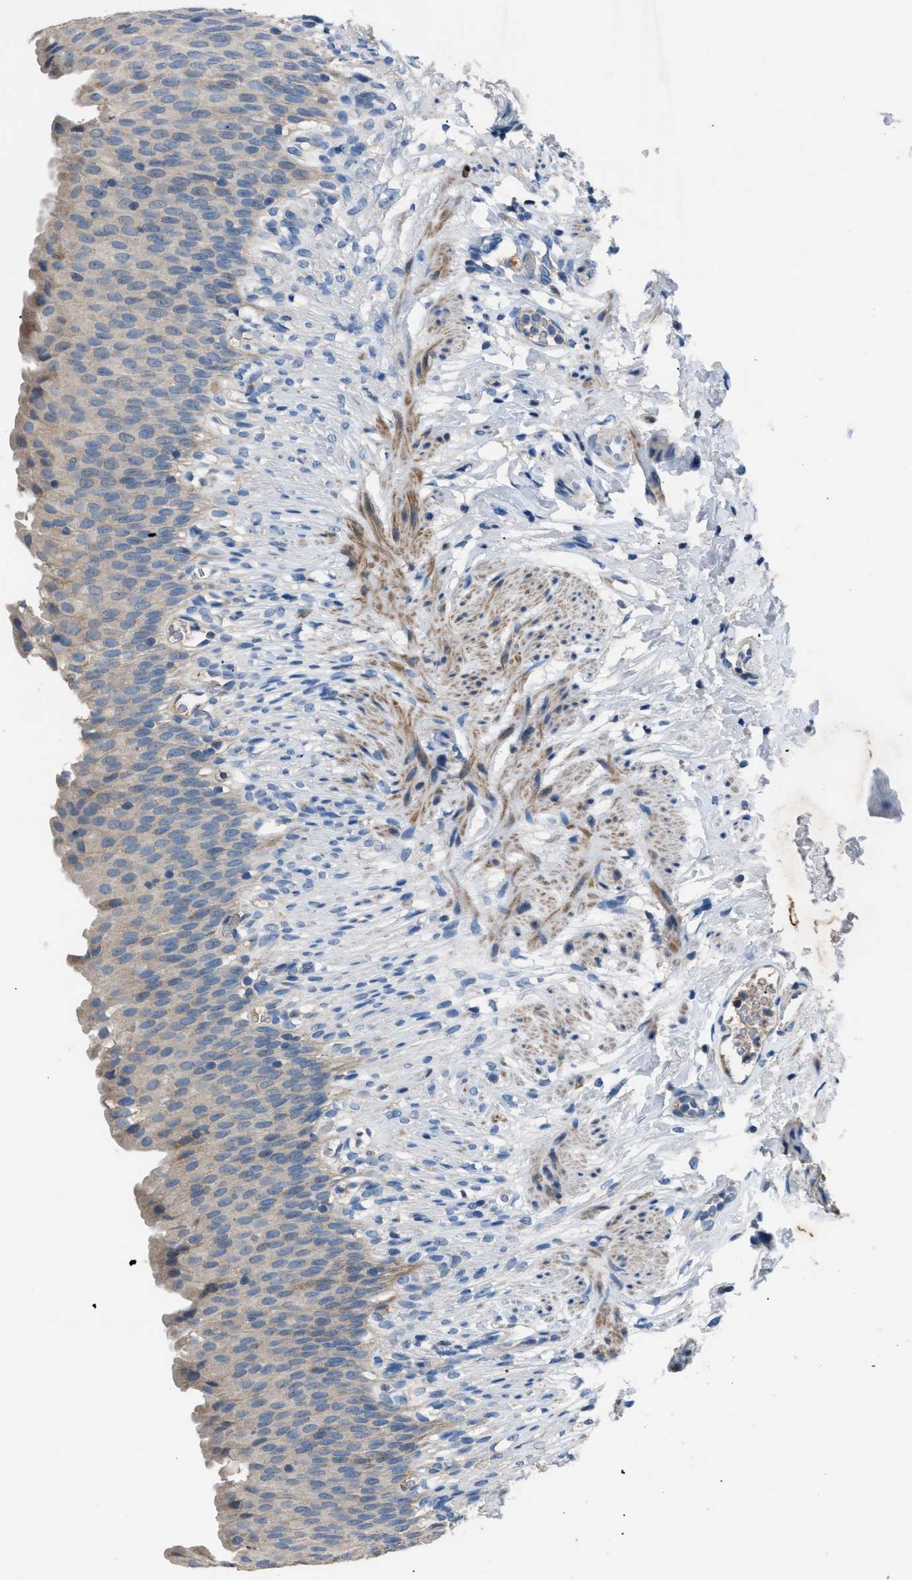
{"staining": {"intensity": "moderate", "quantity": "<25%", "location": "cytoplasmic/membranous"}, "tissue": "urinary bladder", "cell_type": "Urothelial cells", "image_type": "normal", "snomed": [{"axis": "morphology", "description": "Normal tissue, NOS"}, {"axis": "topography", "description": "Urinary bladder"}], "caption": "Moderate cytoplasmic/membranous protein positivity is appreciated in about <25% of urothelial cells in urinary bladder. The staining is performed using DAB (3,3'-diaminobenzidine) brown chromogen to label protein expression. The nuclei are counter-stained blue using hematoxylin.", "gene": "SGCZ", "patient": {"sex": "female", "age": 79}}